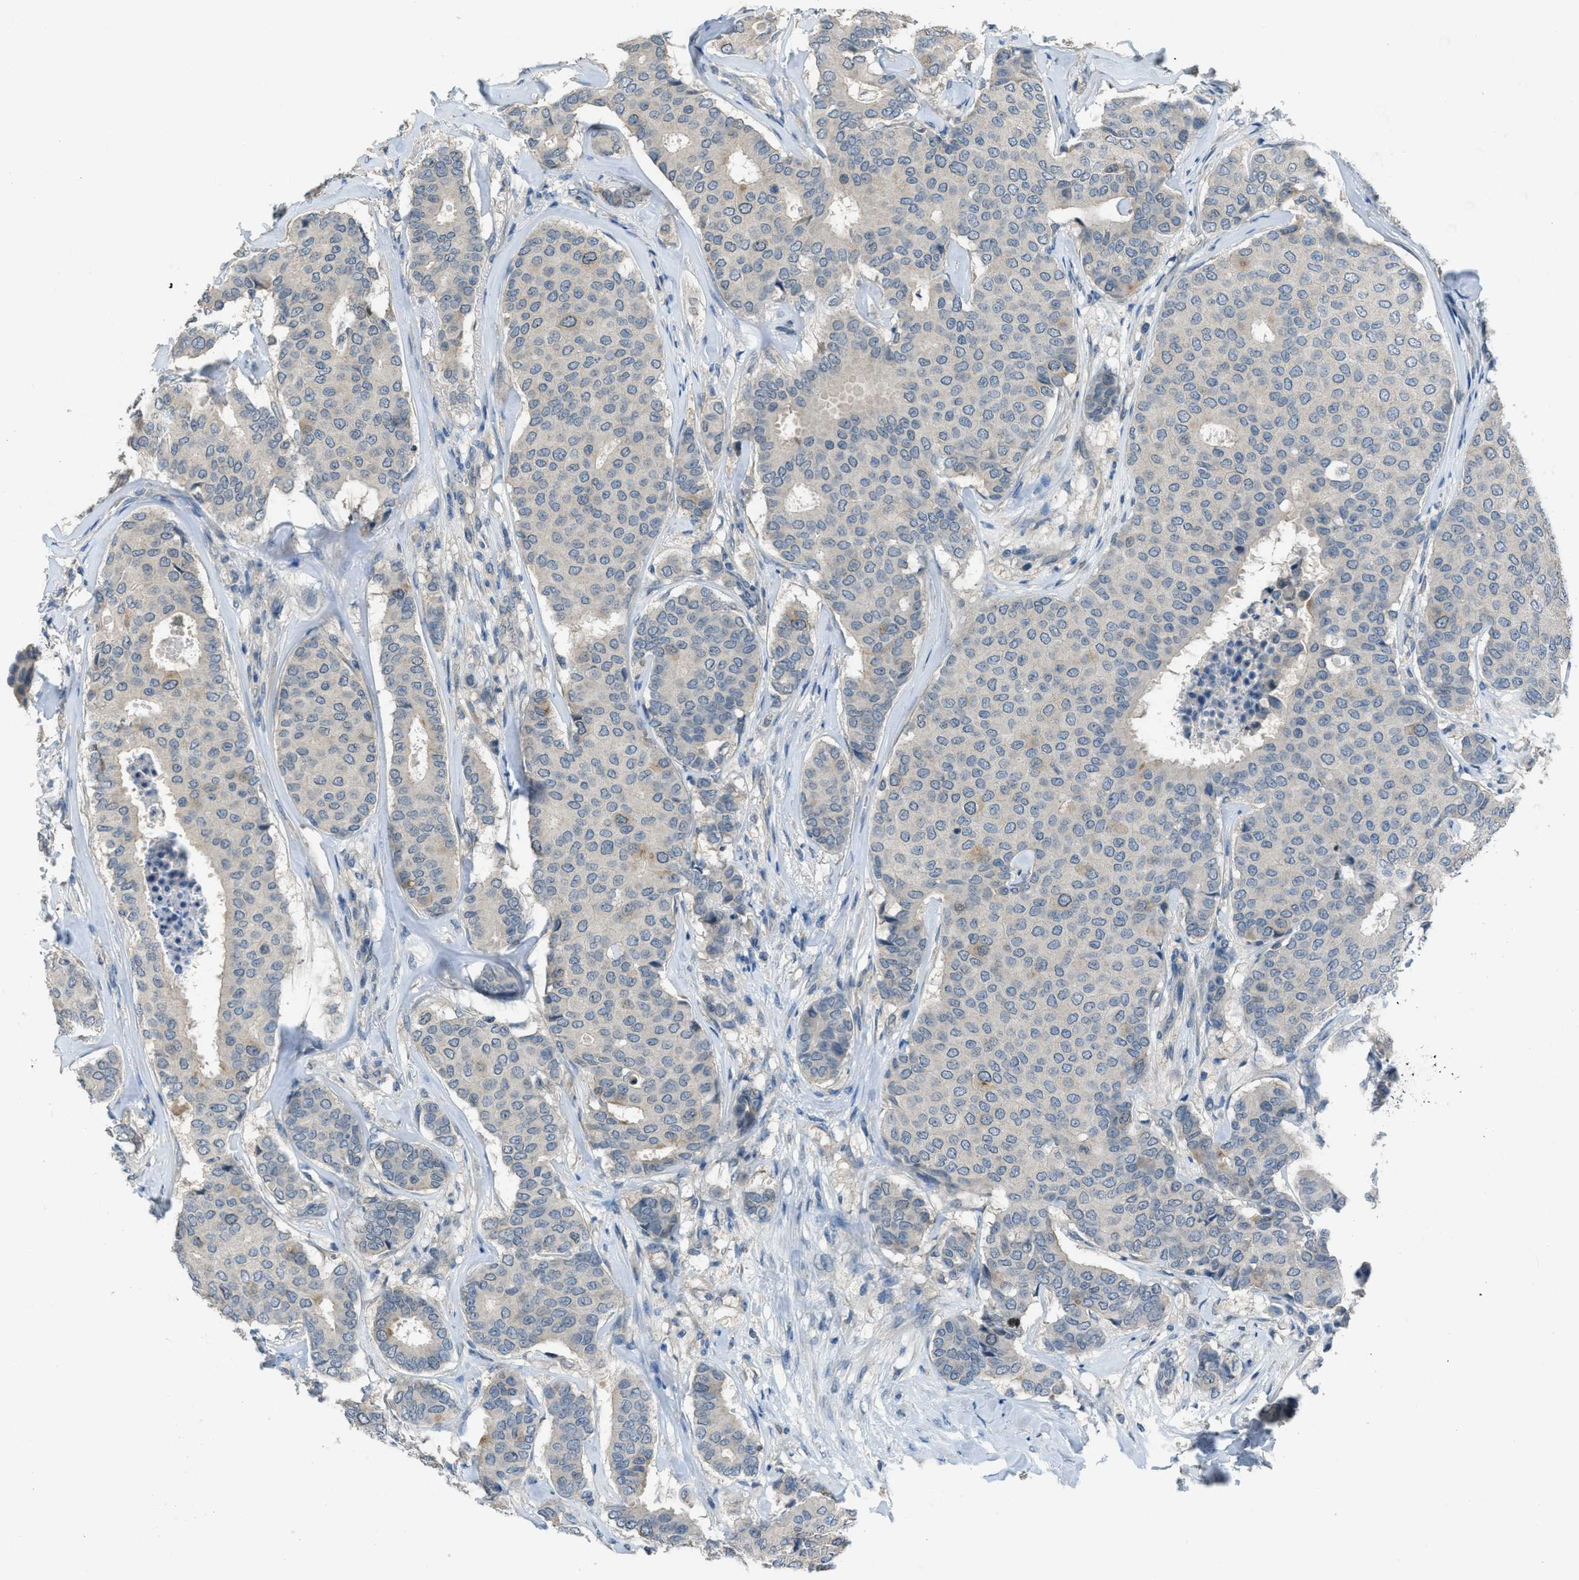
{"staining": {"intensity": "moderate", "quantity": "<25%", "location": "cytoplasmic/membranous"}, "tissue": "breast cancer", "cell_type": "Tumor cells", "image_type": "cancer", "snomed": [{"axis": "morphology", "description": "Duct carcinoma"}, {"axis": "topography", "description": "Breast"}], "caption": "A histopathology image showing moderate cytoplasmic/membranous positivity in approximately <25% of tumor cells in breast infiltrating ductal carcinoma, as visualized by brown immunohistochemical staining.", "gene": "MIS18A", "patient": {"sex": "female", "age": 75}}